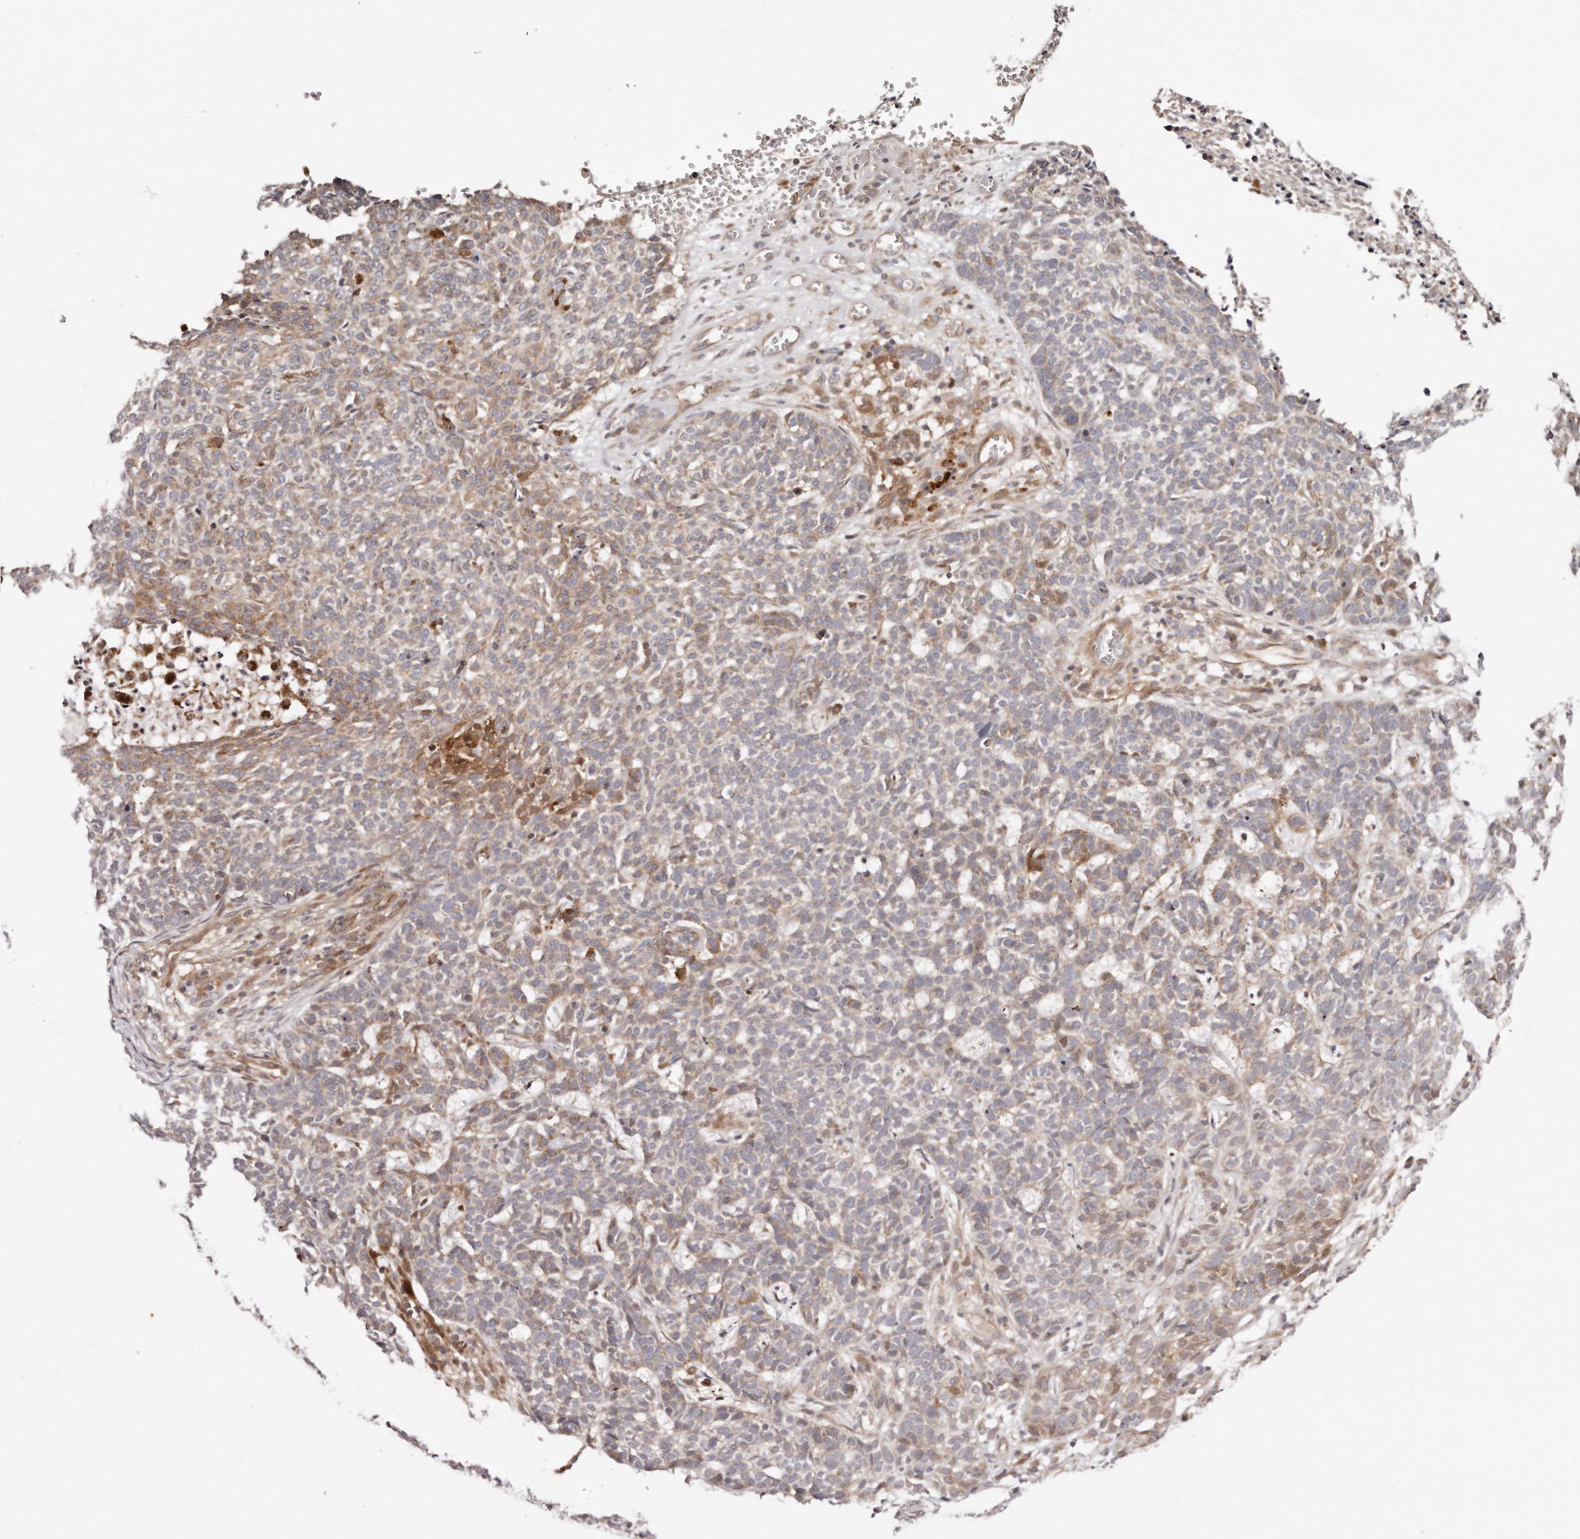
{"staining": {"intensity": "weak", "quantity": "25%-75%", "location": "cytoplasmic/membranous"}, "tissue": "skin cancer", "cell_type": "Tumor cells", "image_type": "cancer", "snomed": [{"axis": "morphology", "description": "Basal cell carcinoma"}, {"axis": "topography", "description": "Skin"}], "caption": "A histopathology image showing weak cytoplasmic/membranous staining in approximately 25%-75% of tumor cells in skin cancer (basal cell carcinoma), as visualized by brown immunohistochemical staining.", "gene": "GBP4", "patient": {"sex": "male", "age": 85}}